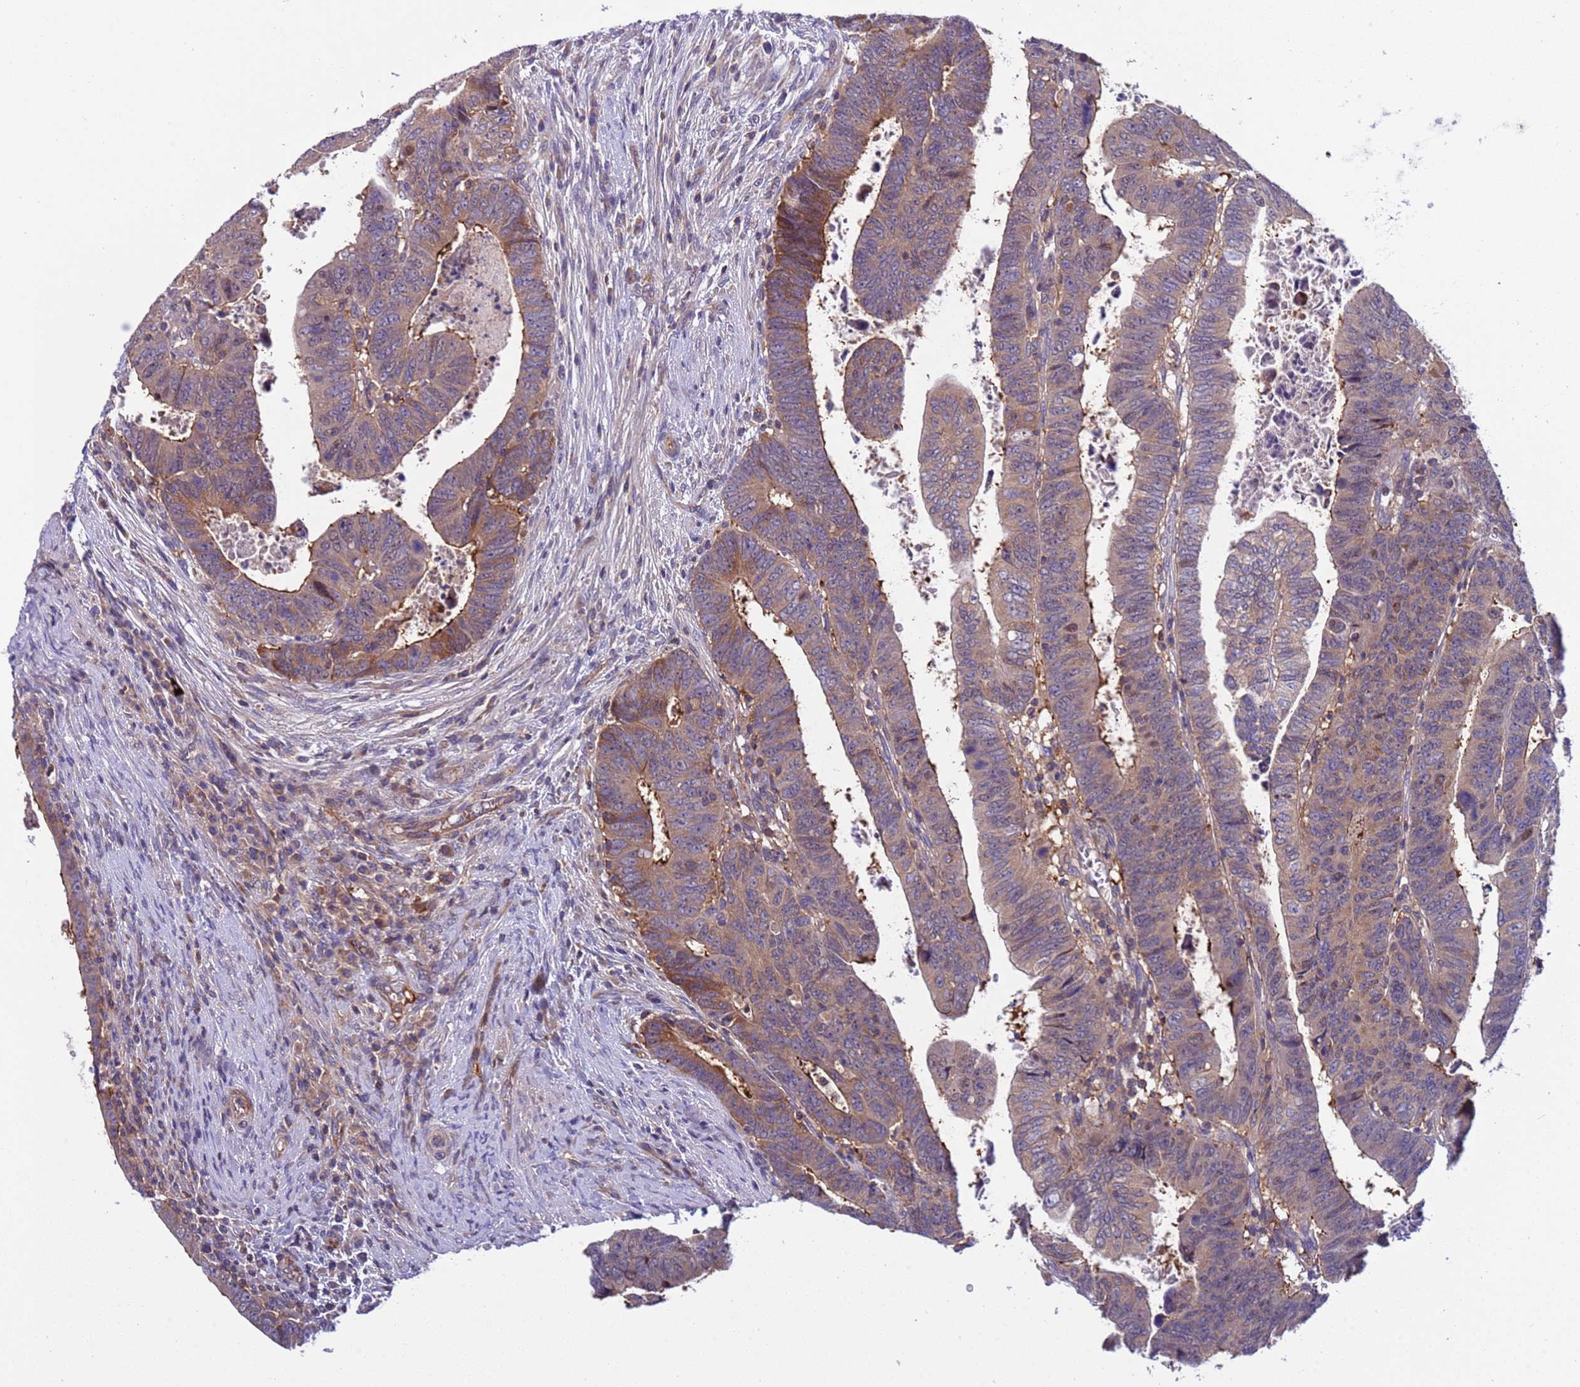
{"staining": {"intensity": "weak", "quantity": ">75%", "location": "cytoplasmic/membranous"}, "tissue": "colorectal cancer", "cell_type": "Tumor cells", "image_type": "cancer", "snomed": [{"axis": "morphology", "description": "Normal tissue, NOS"}, {"axis": "morphology", "description": "Adenocarcinoma, NOS"}, {"axis": "topography", "description": "Rectum"}], "caption": "Immunohistochemistry (IHC) of colorectal cancer (adenocarcinoma) reveals low levels of weak cytoplasmic/membranous positivity in approximately >75% of tumor cells.", "gene": "PARP16", "patient": {"sex": "female", "age": 65}}